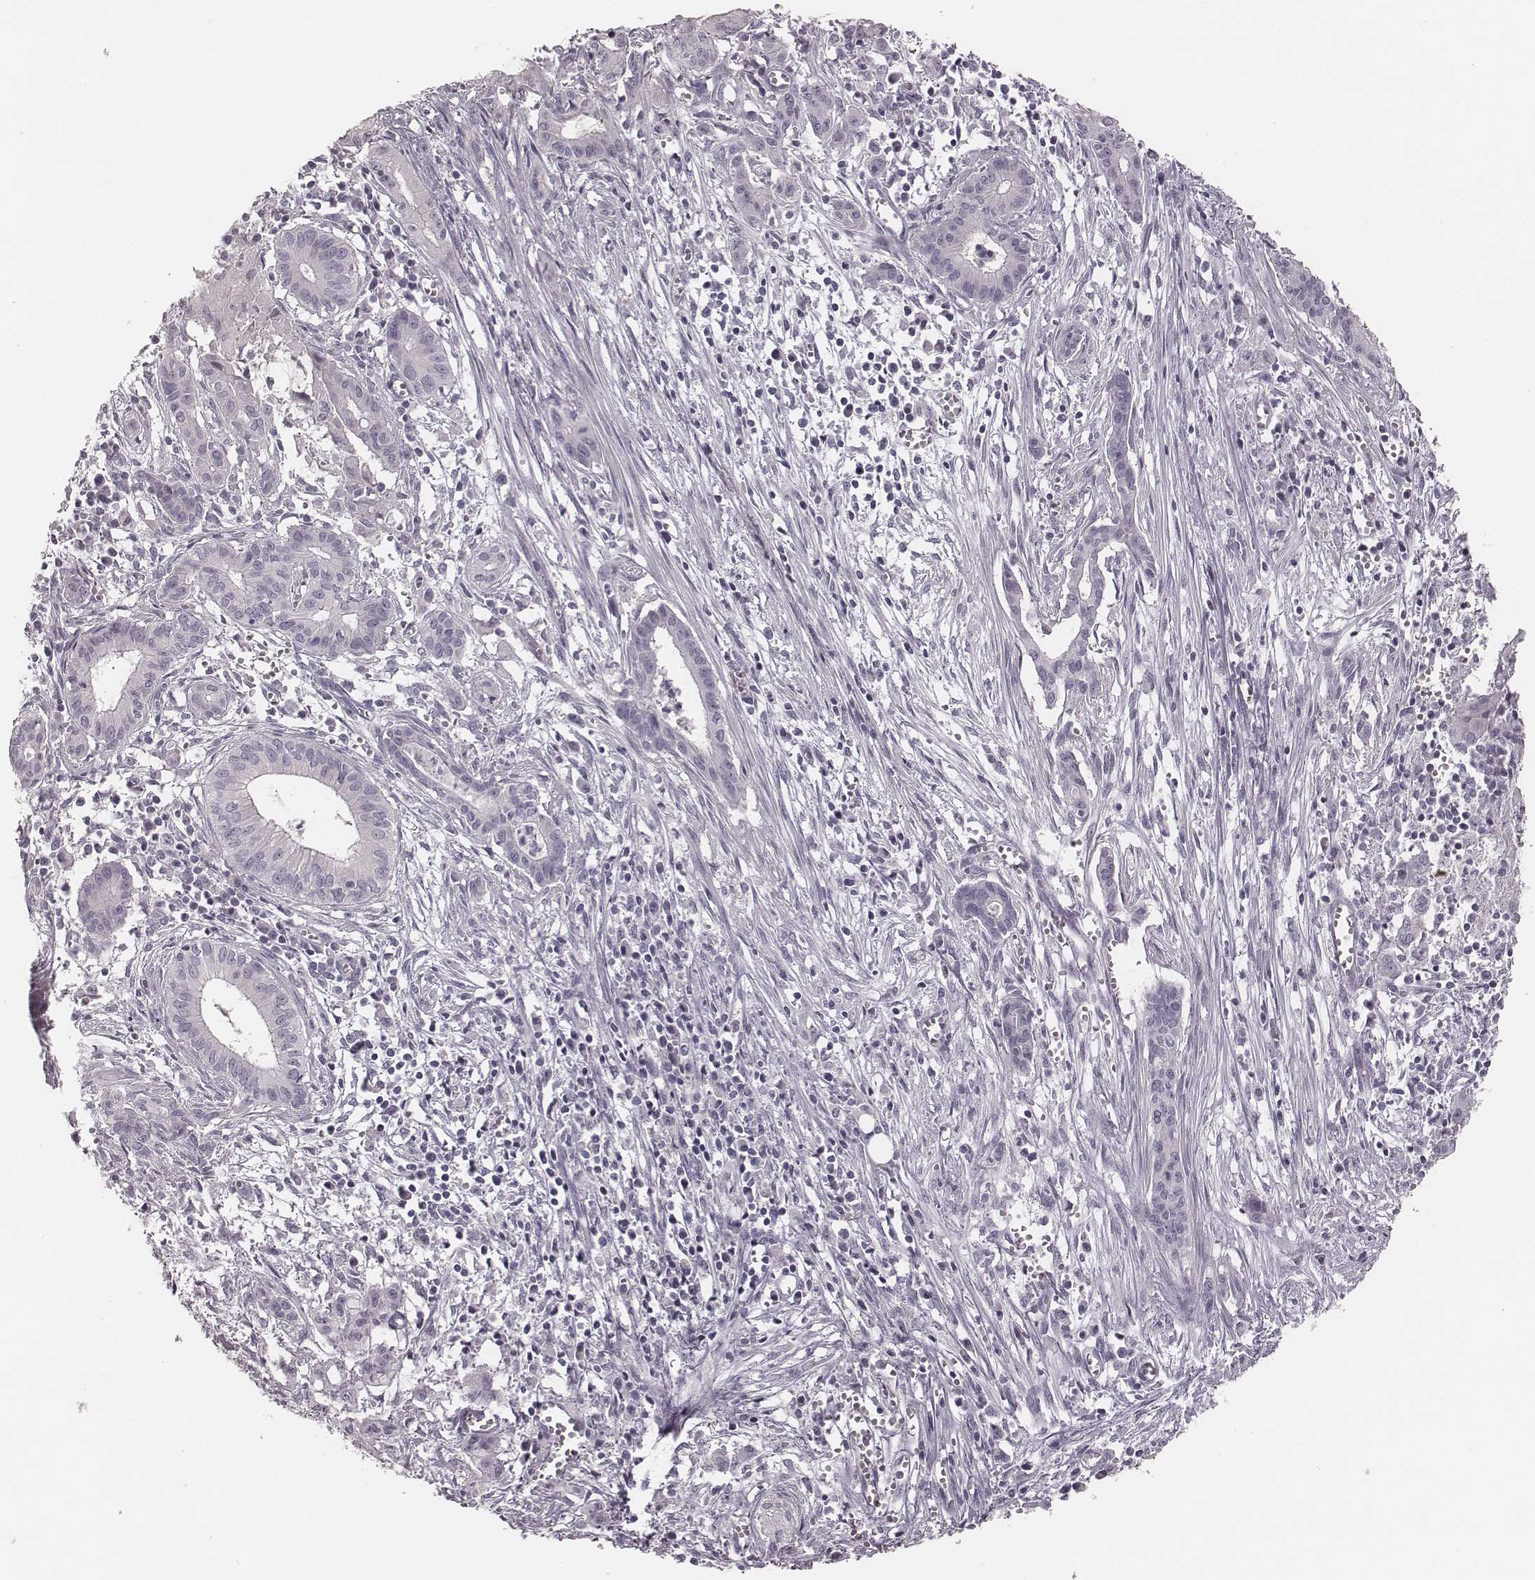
{"staining": {"intensity": "negative", "quantity": "none", "location": "none"}, "tissue": "pancreatic cancer", "cell_type": "Tumor cells", "image_type": "cancer", "snomed": [{"axis": "morphology", "description": "Adenocarcinoma, NOS"}, {"axis": "topography", "description": "Pancreas"}], "caption": "Immunohistochemistry photomicrograph of human pancreatic cancer (adenocarcinoma) stained for a protein (brown), which displays no positivity in tumor cells.", "gene": "SPA17", "patient": {"sex": "male", "age": 48}}